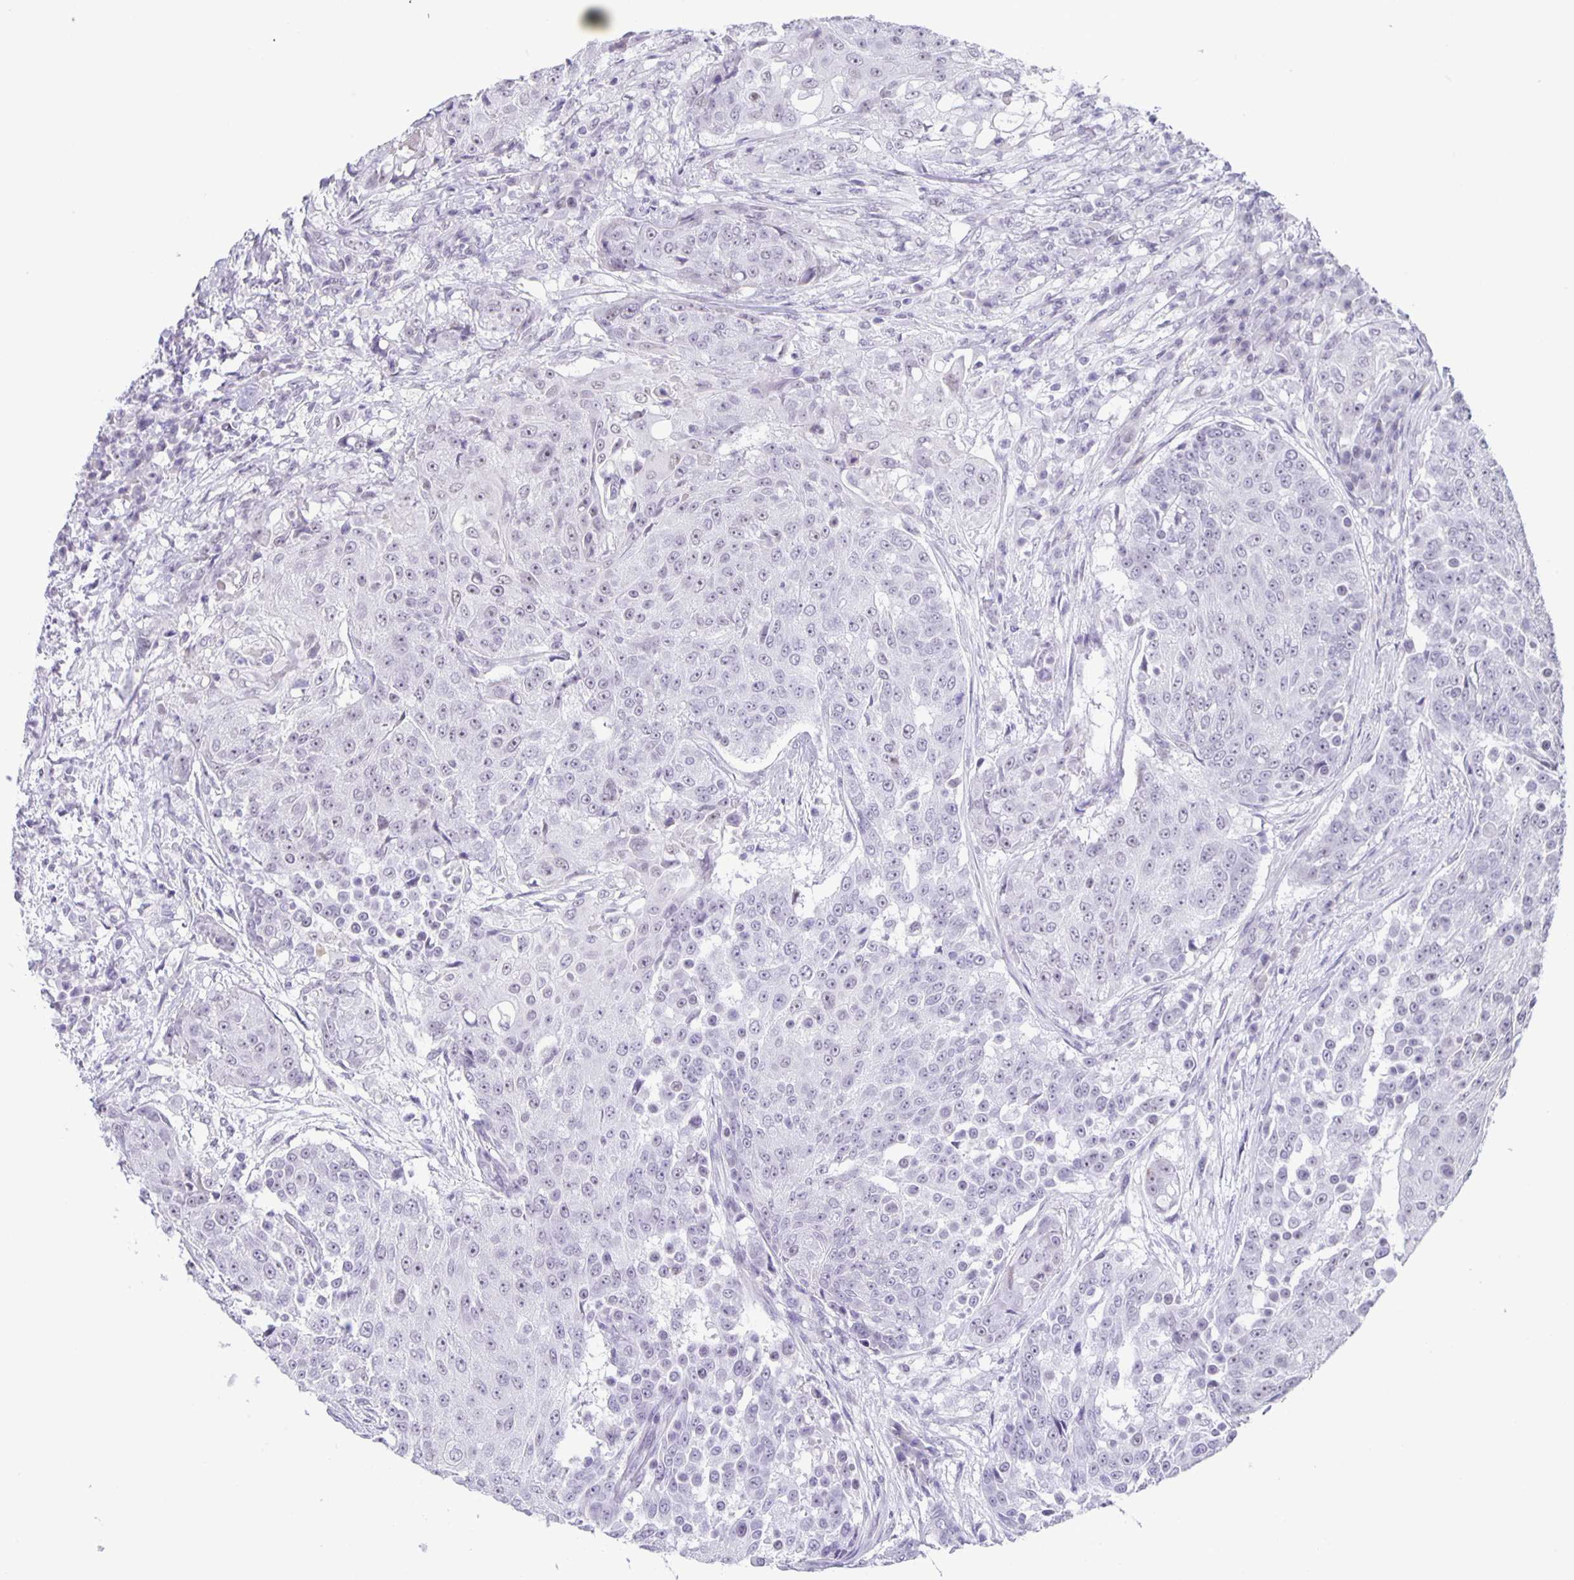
{"staining": {"intensity": "negative", "quantity": "none", "location": "none"}, "tissue": "urothelial cancer", "cell_type": "Tumor cells", "image_type": "cancer", "snomed": [{"axis": "morphology", "description": "Urothelial carcinoma, High grade"}, {"axis": "topography", "description": "Urinary bladder"}], "caption": "Immunohistochemistry (IHC) histopathology image of neoplastic tissue: urothelial cancer stained with DAB shows no significant protein staining in tumor cells.", "gene": "PHRF1", "patient": {"sex": "female", "age": 63}}